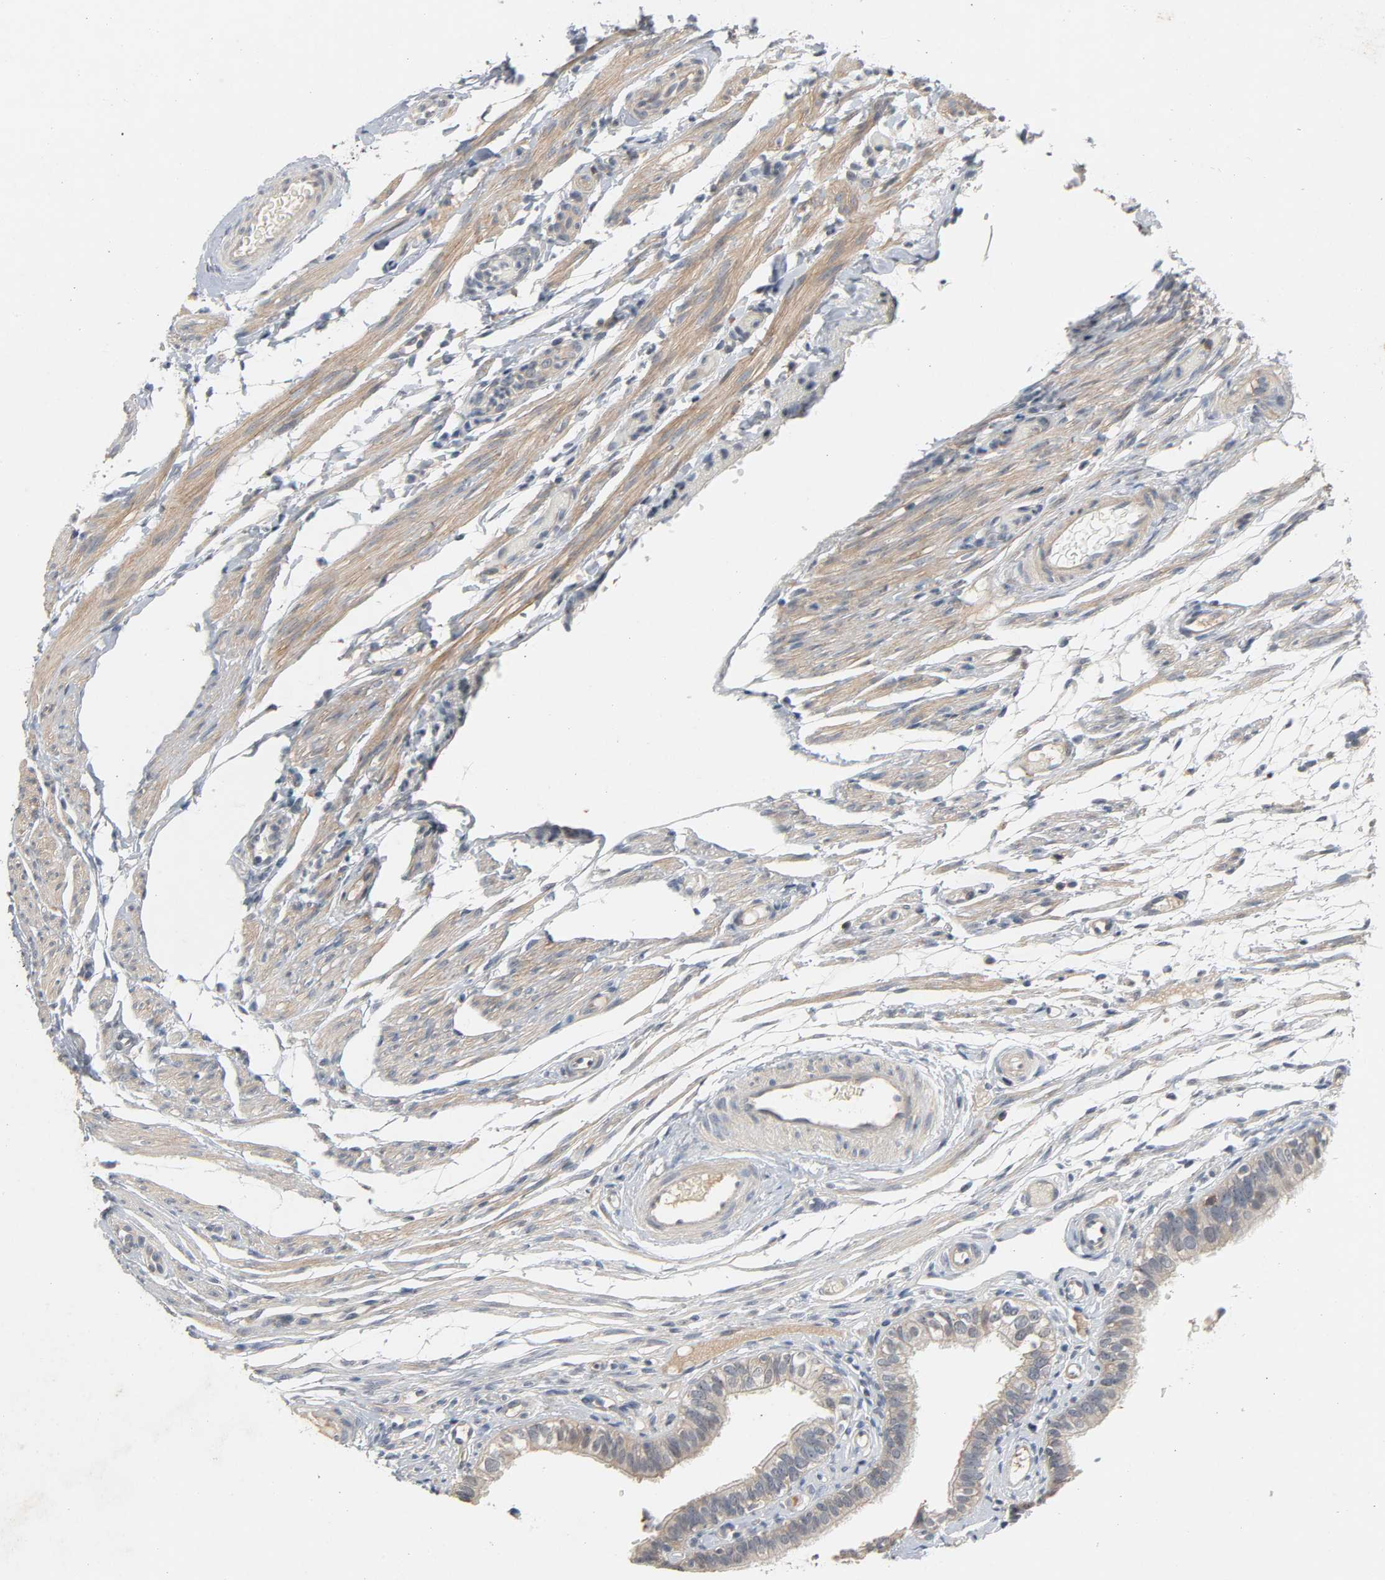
{"staining": {"intensity": "weak", "quantity": ">75%", "location": "cytoplasmic/membranous"}, "tissue": "fallopian tube", "cell_type": "Glandular cells", "image_type": "normal", "snomed": [{"axis": "morphology", "description": "Normal tissue, NOS"}, {"axis": "morphology", "description": "Dermoid, NOS"}, {"axis": "topography", "description": "Fallopian tube"}], "caption": "DAB immunohistochemical staining of normal fallopian tube demonstrates weak cytoplasmic/membranous protein positivity in approximately >75% of glandular cells. The protein is stained brown, and the nuclei are stained in blue (DAB IHC with brightfield microscopy, high magnification).", "gene": "CD4", "patient": {"sex": "female", "age": 33}}